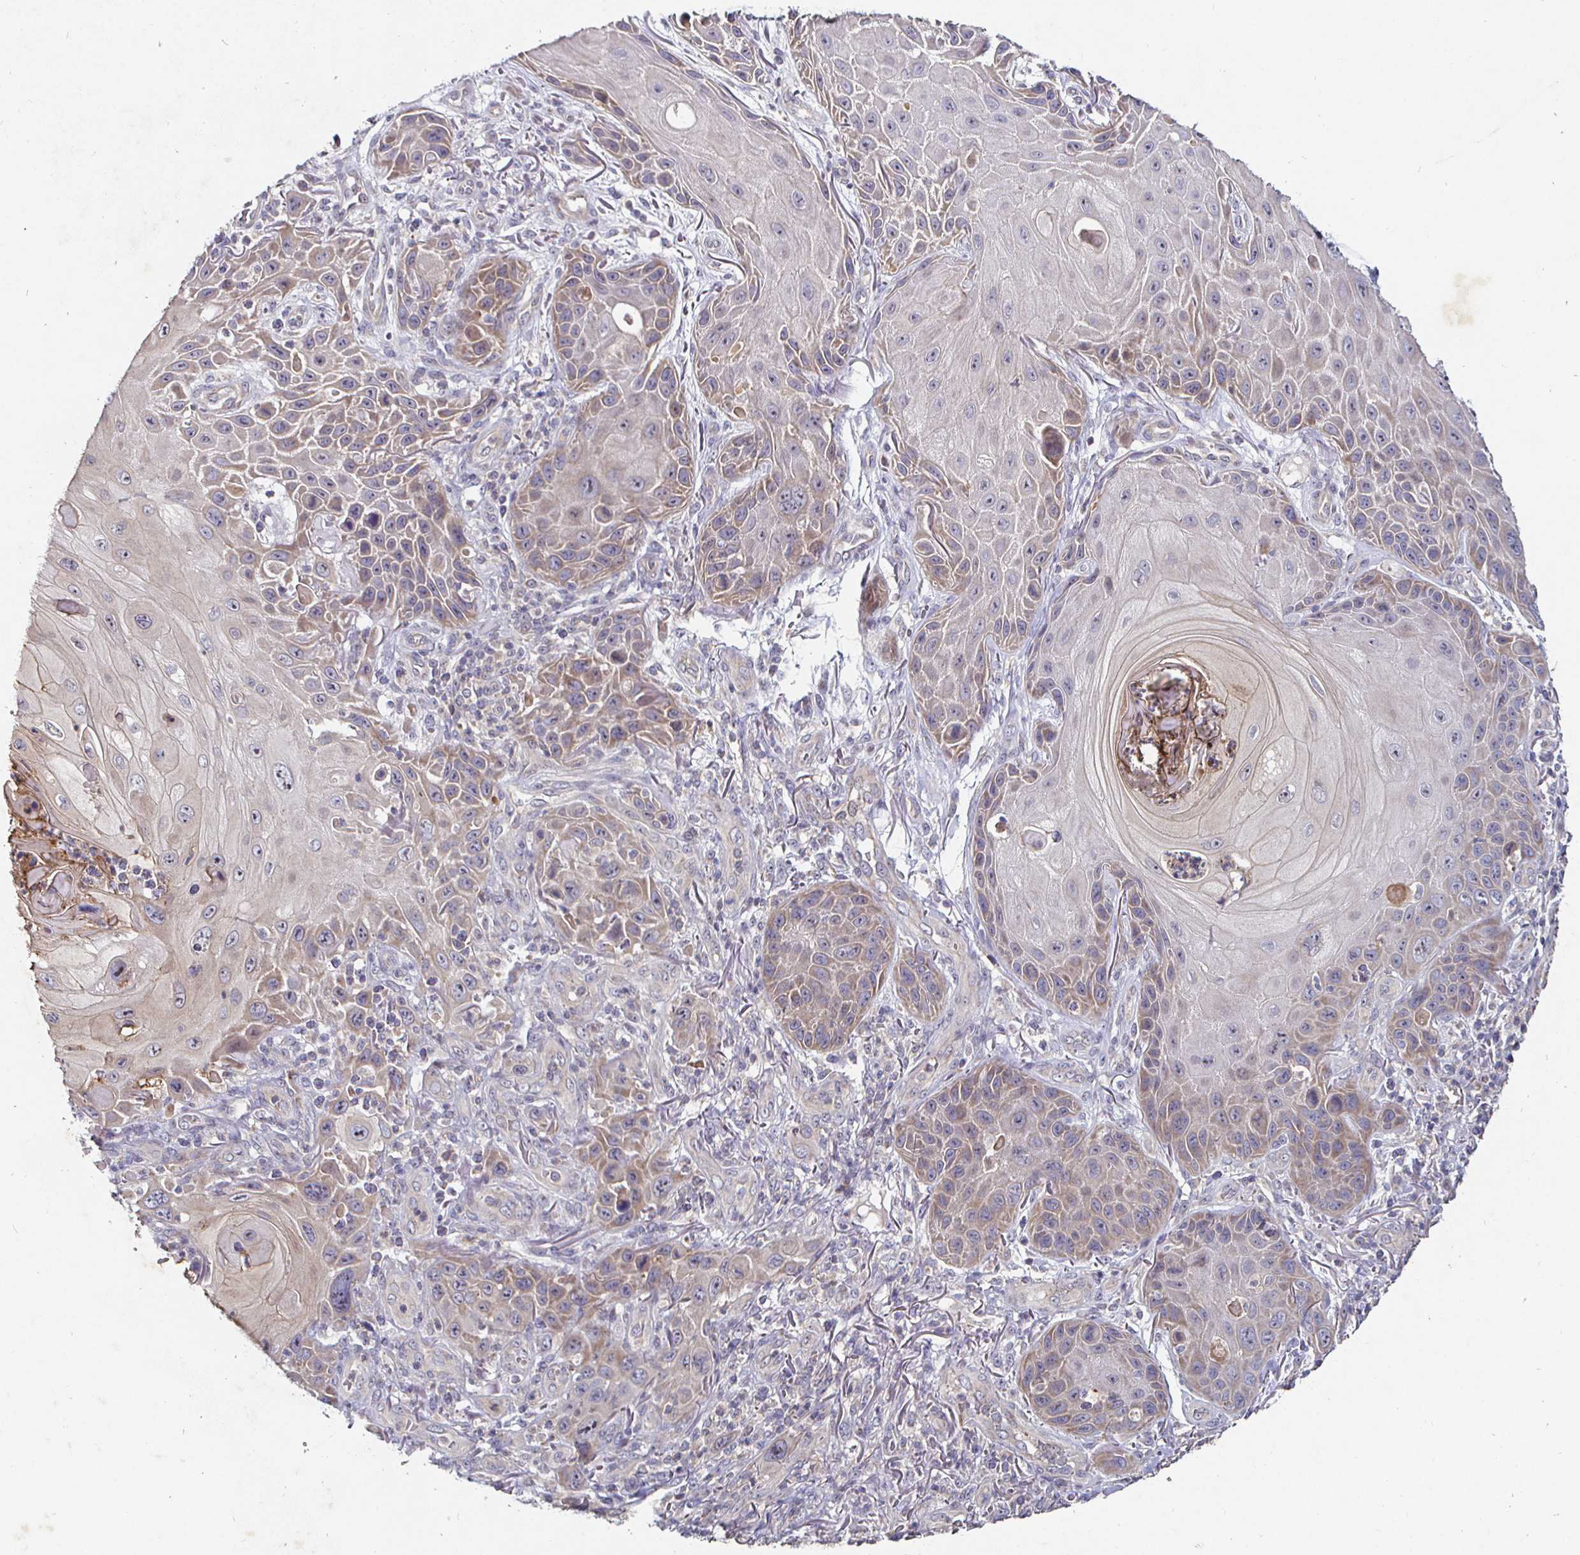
{"staining": {"intensity": "weak", "quantity": "25%-75%", "location": "cytoplasmic/membranous"}, "tissue": "skin cancer", "cell_type": "Tumor cells", "image_type": "cancer", "snomed": [{"axis": "morphology", "description": "Squamous cell carcinoma, NOS"}, {"axis": "topography", "description": "Skin"}], "caption": "Human squamous cell carcinoma (skin) stained for a protein (brown) demonstrates weak cytoplasmic/membranous positive expression in approximately 25%-75% of tumor cells.", "gene": "NRSN1", "patient": {"sex": "female", "age": 94}}